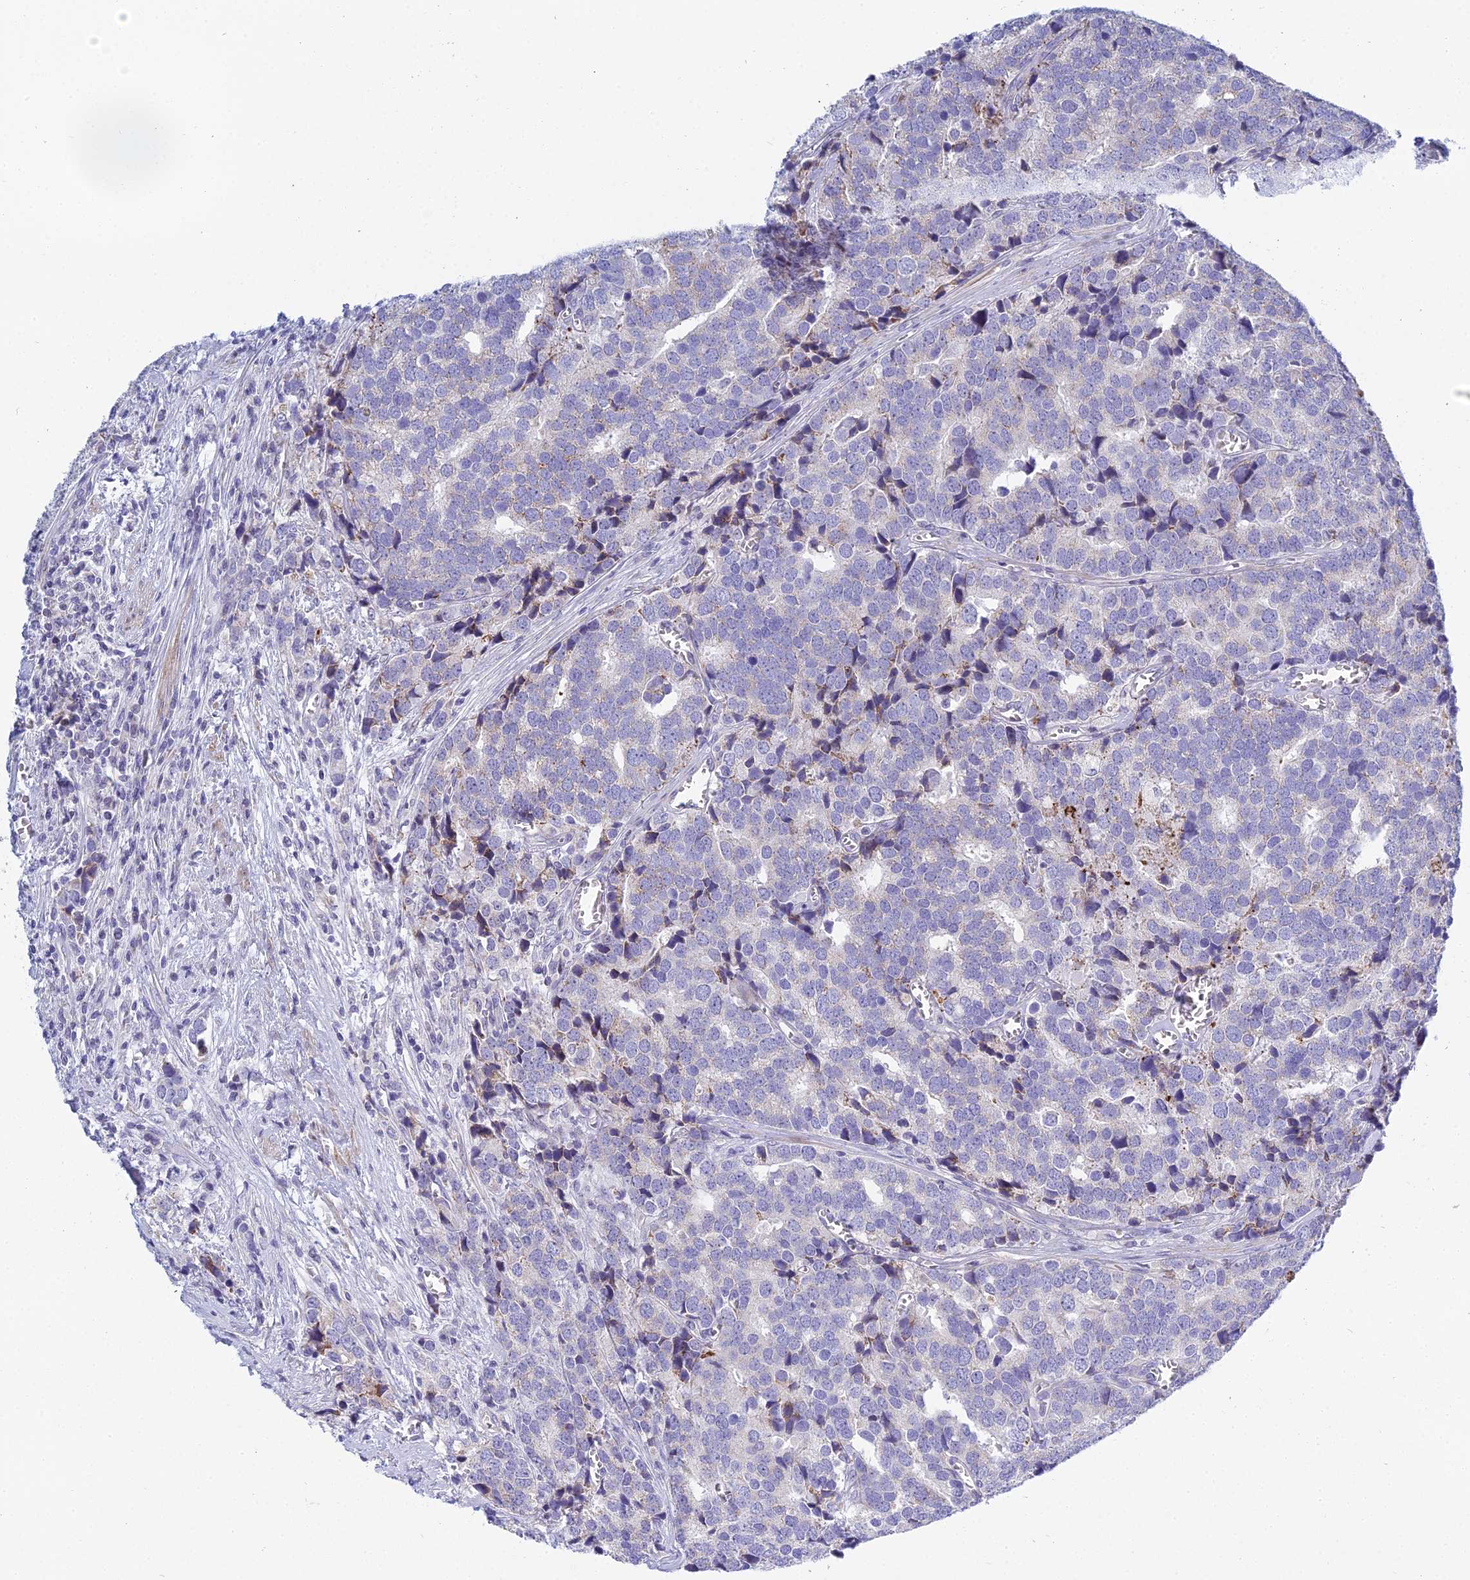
{"staining": {"intensity": "negative", "quantity": "none", "location": "none"}, "tissue": "prostate cancer", "cell_type": "Tumor cells", "image_type": "cancer", "snomed": [{"axis": "morphology", "description": "Adenocarcinoma, High grade"}, {"axis": "topography", "description": "Prostate"}], "caption": "The histopathology image exhibits no significant expression in tumor cells of prostate cancer. The staining was performed using DAB to visualize the protein expression in brown, while the nuclei were stained in blue with hematoxylin (Magnification: 20x).", "gene": "PRR13", "patient": {"sex": "male", "age": 71}}